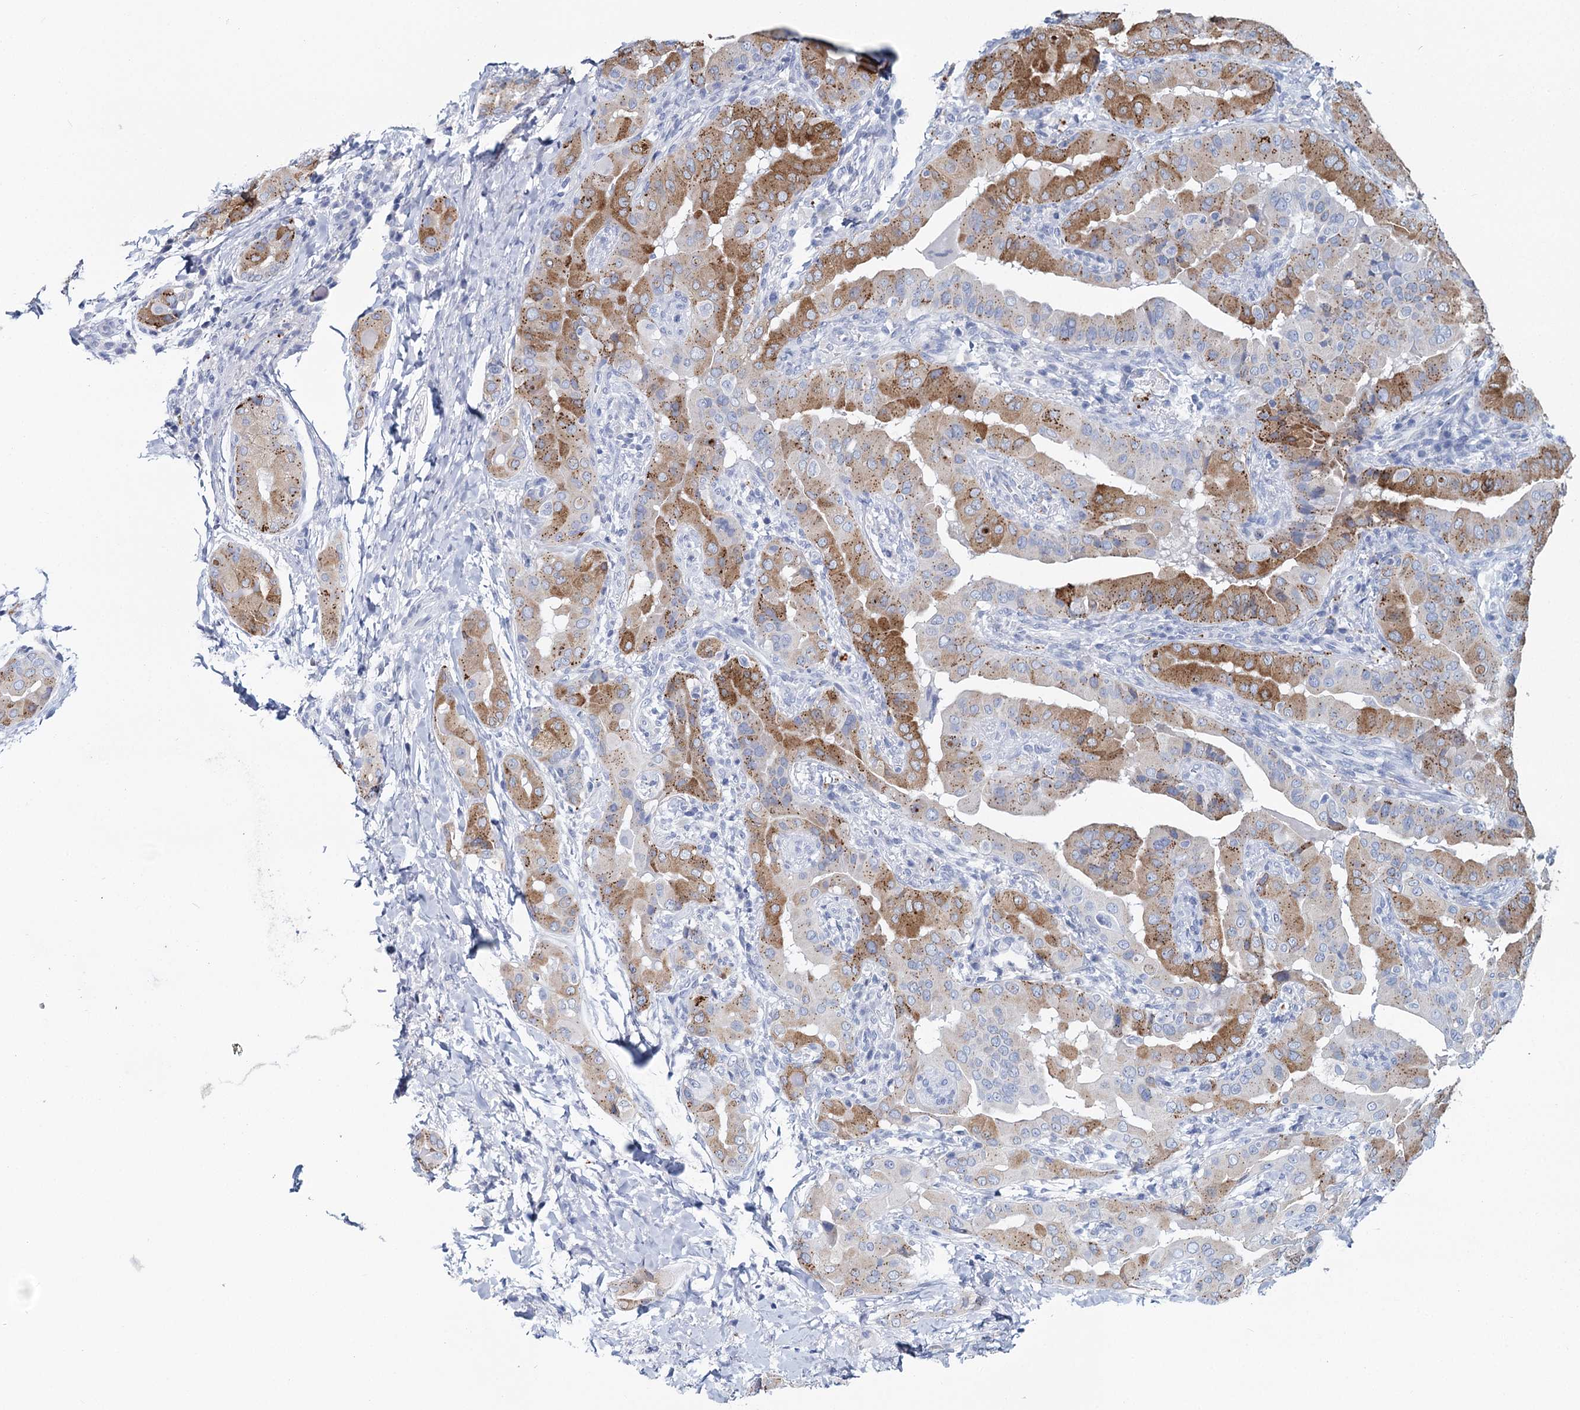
{"staining": {"intensity": "moderate", "quantity": "25%-75%", "location": "cytoplasmic/membranous"}, "tissue": "thyroid cancer", "cell_type": "Tumor cells", "image_type": "cancer", "snomed": [{"axis": "morphology", "description": "Papillary adenocarcinoma, NOS"}, {"axis": "topography", "description": "Thyroid gland"}], "caption": "Immunohistochemical staining of thyroid papillary adenocarcinoma demonstrates medium levels of moderate cytoplasmic/membranous positivity in about 25%-75% of tumor cells. Ihc stains the protein in brown and the nuclei are stained blue.", "gene": "METTL7B", "patient": {"sex": "male", "age": 33}}